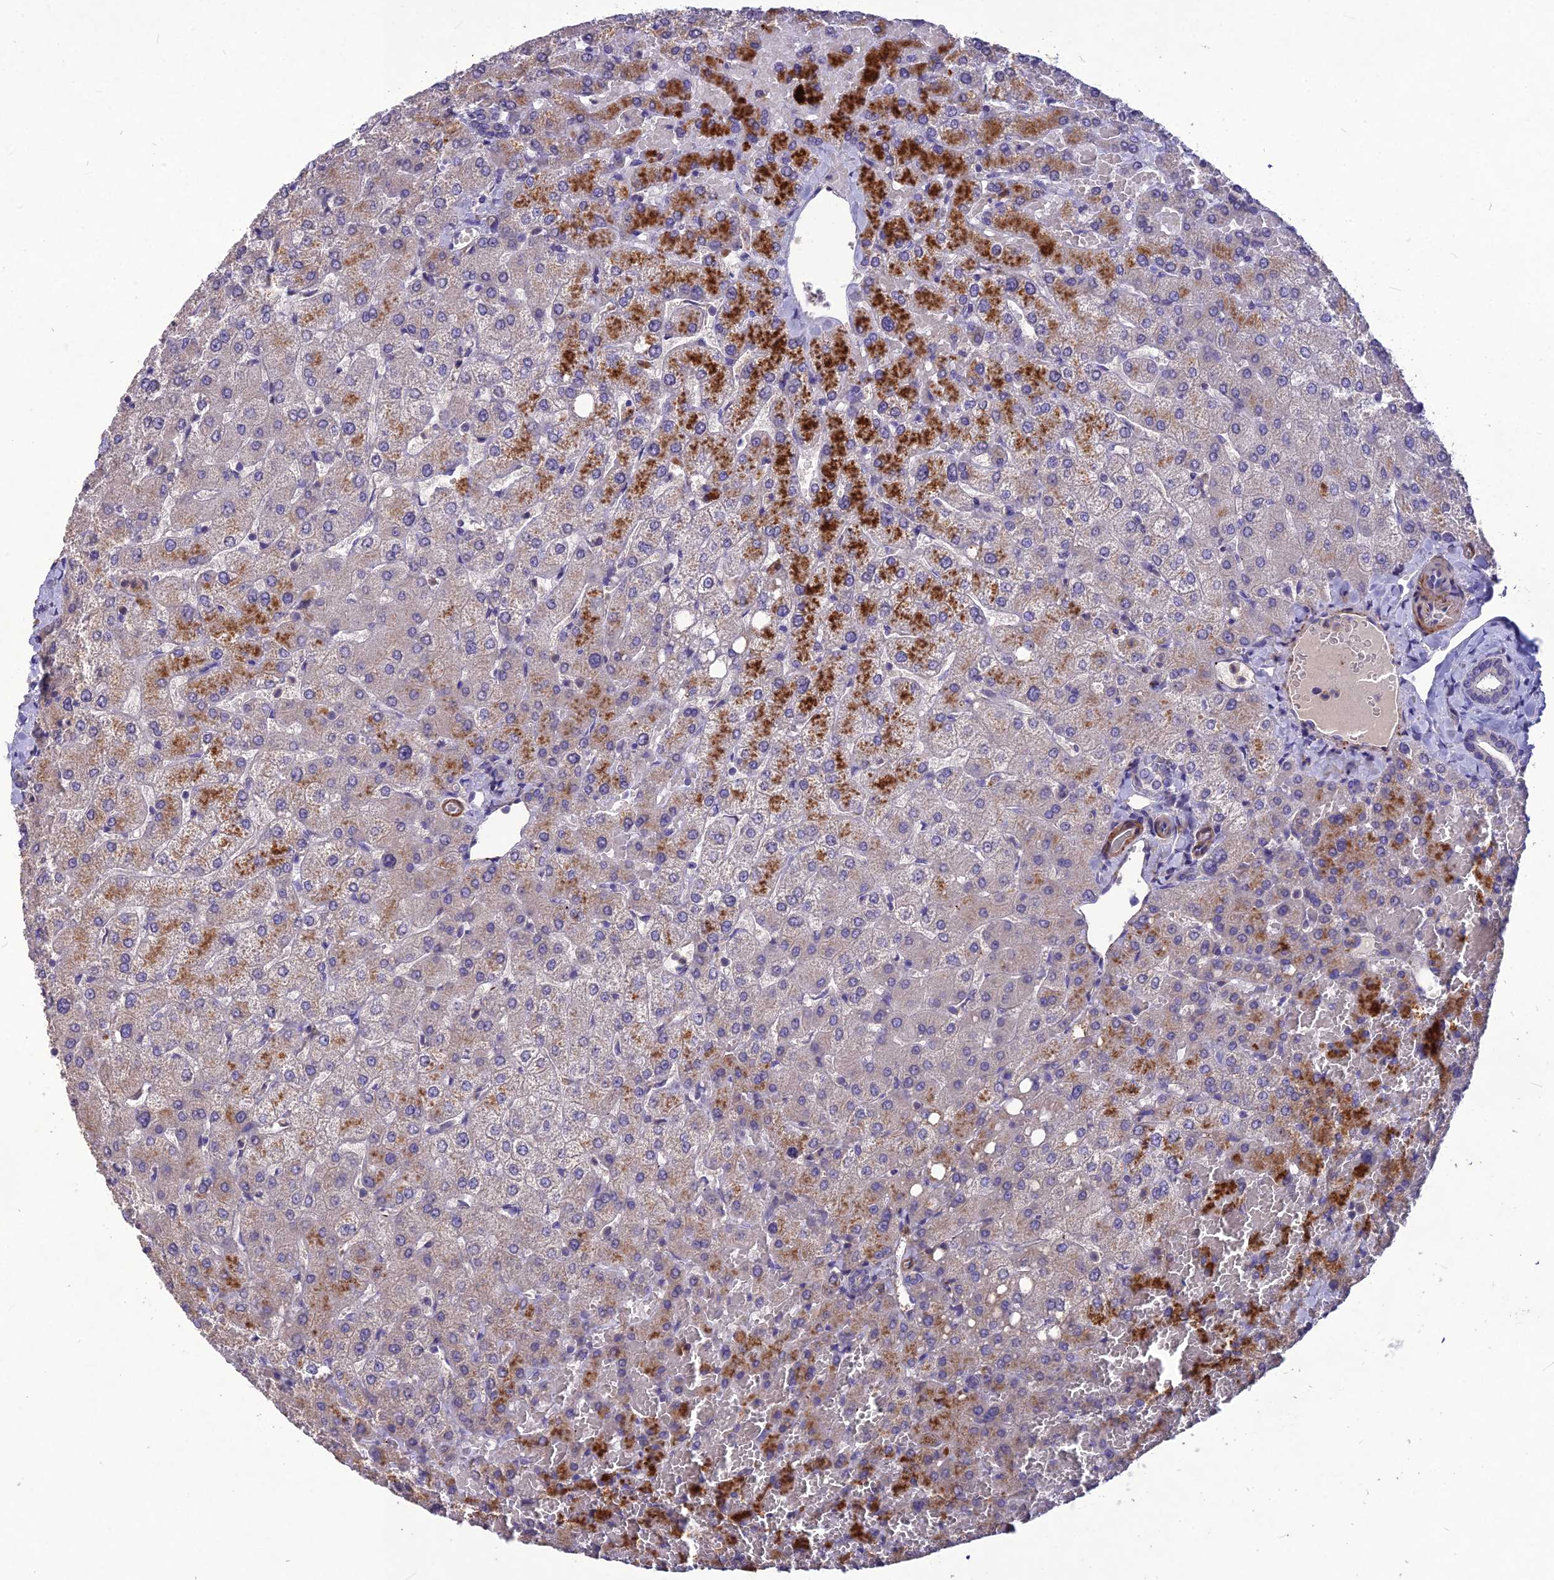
{"staining": {"intensity": "negative", "quantity": "none", "location": "none"}, "tissue": "liver", "cell_type": "Cholangiocytes", "image_type": "normal", "snomed": [{"axis": "morphology", "description": "Normal tissue, NOS"}, {"axis": "topography", "description": "Liver"}], "caption": "IHC image of benign liver: human liver stained with DAB (3,3'-diaminobenzidine) demonstrates no significant protein positivity in cholangiocytes.", "gene": "CLUH", "patient": {"sex": "female", "age": 54}}